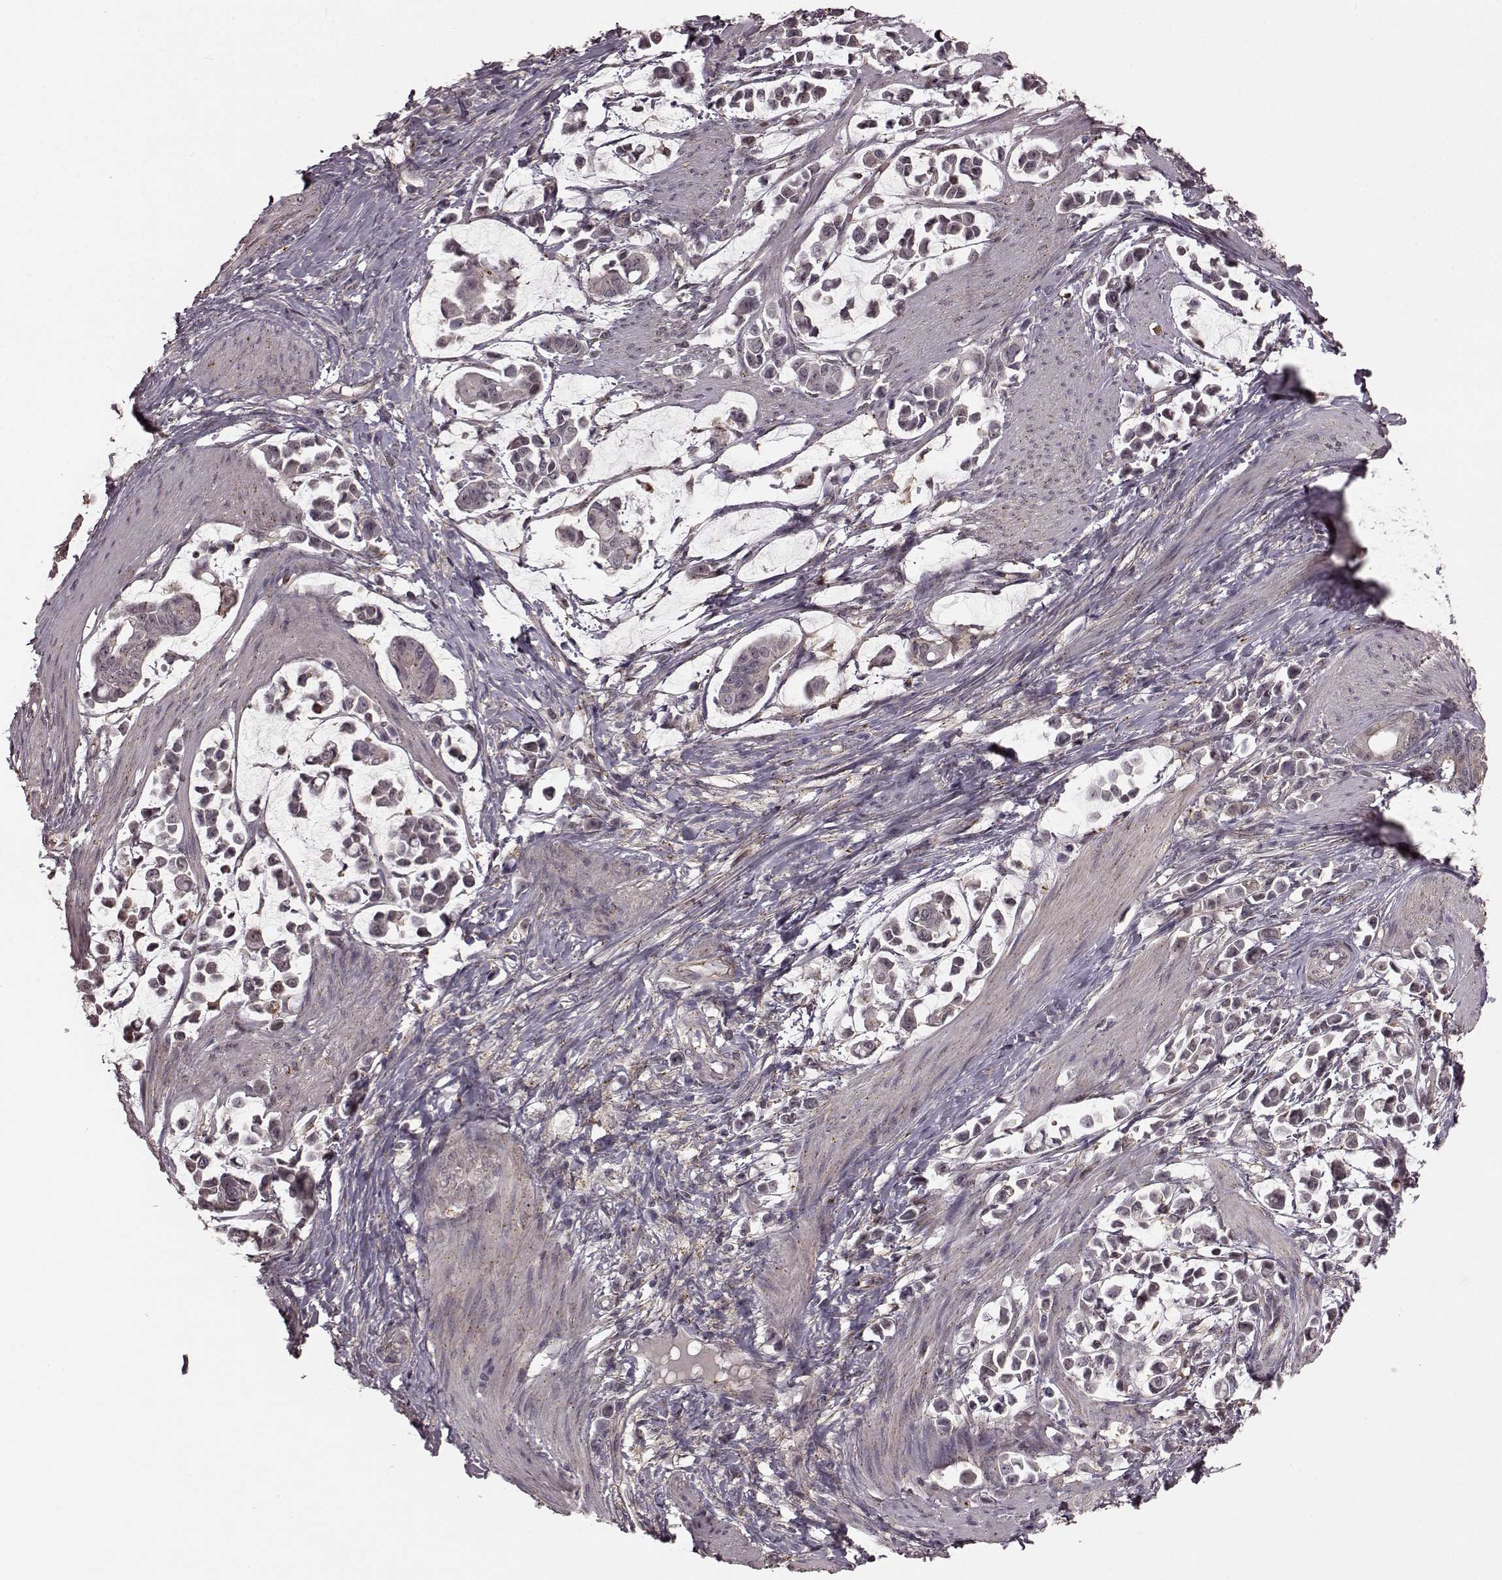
{"staining": {"intensity": "negative", "quantity": "none", "location": "none"}, "tissue": "stomach cancer", "cell_type": "Tumor cells", "image_type": "cancer", "snomed": [{"axis": "morphology", "description": "Adenocarcinoma, NOS"}, {"axis": "topography", "description": "Stomach"}], "caption": "This is a image of immunohistochemistry staining of adenocarcinoma (stomach), which shows no expression in tumor cells.", "gene": "GSS", "patient": {"sex": "male", "age": 82}}